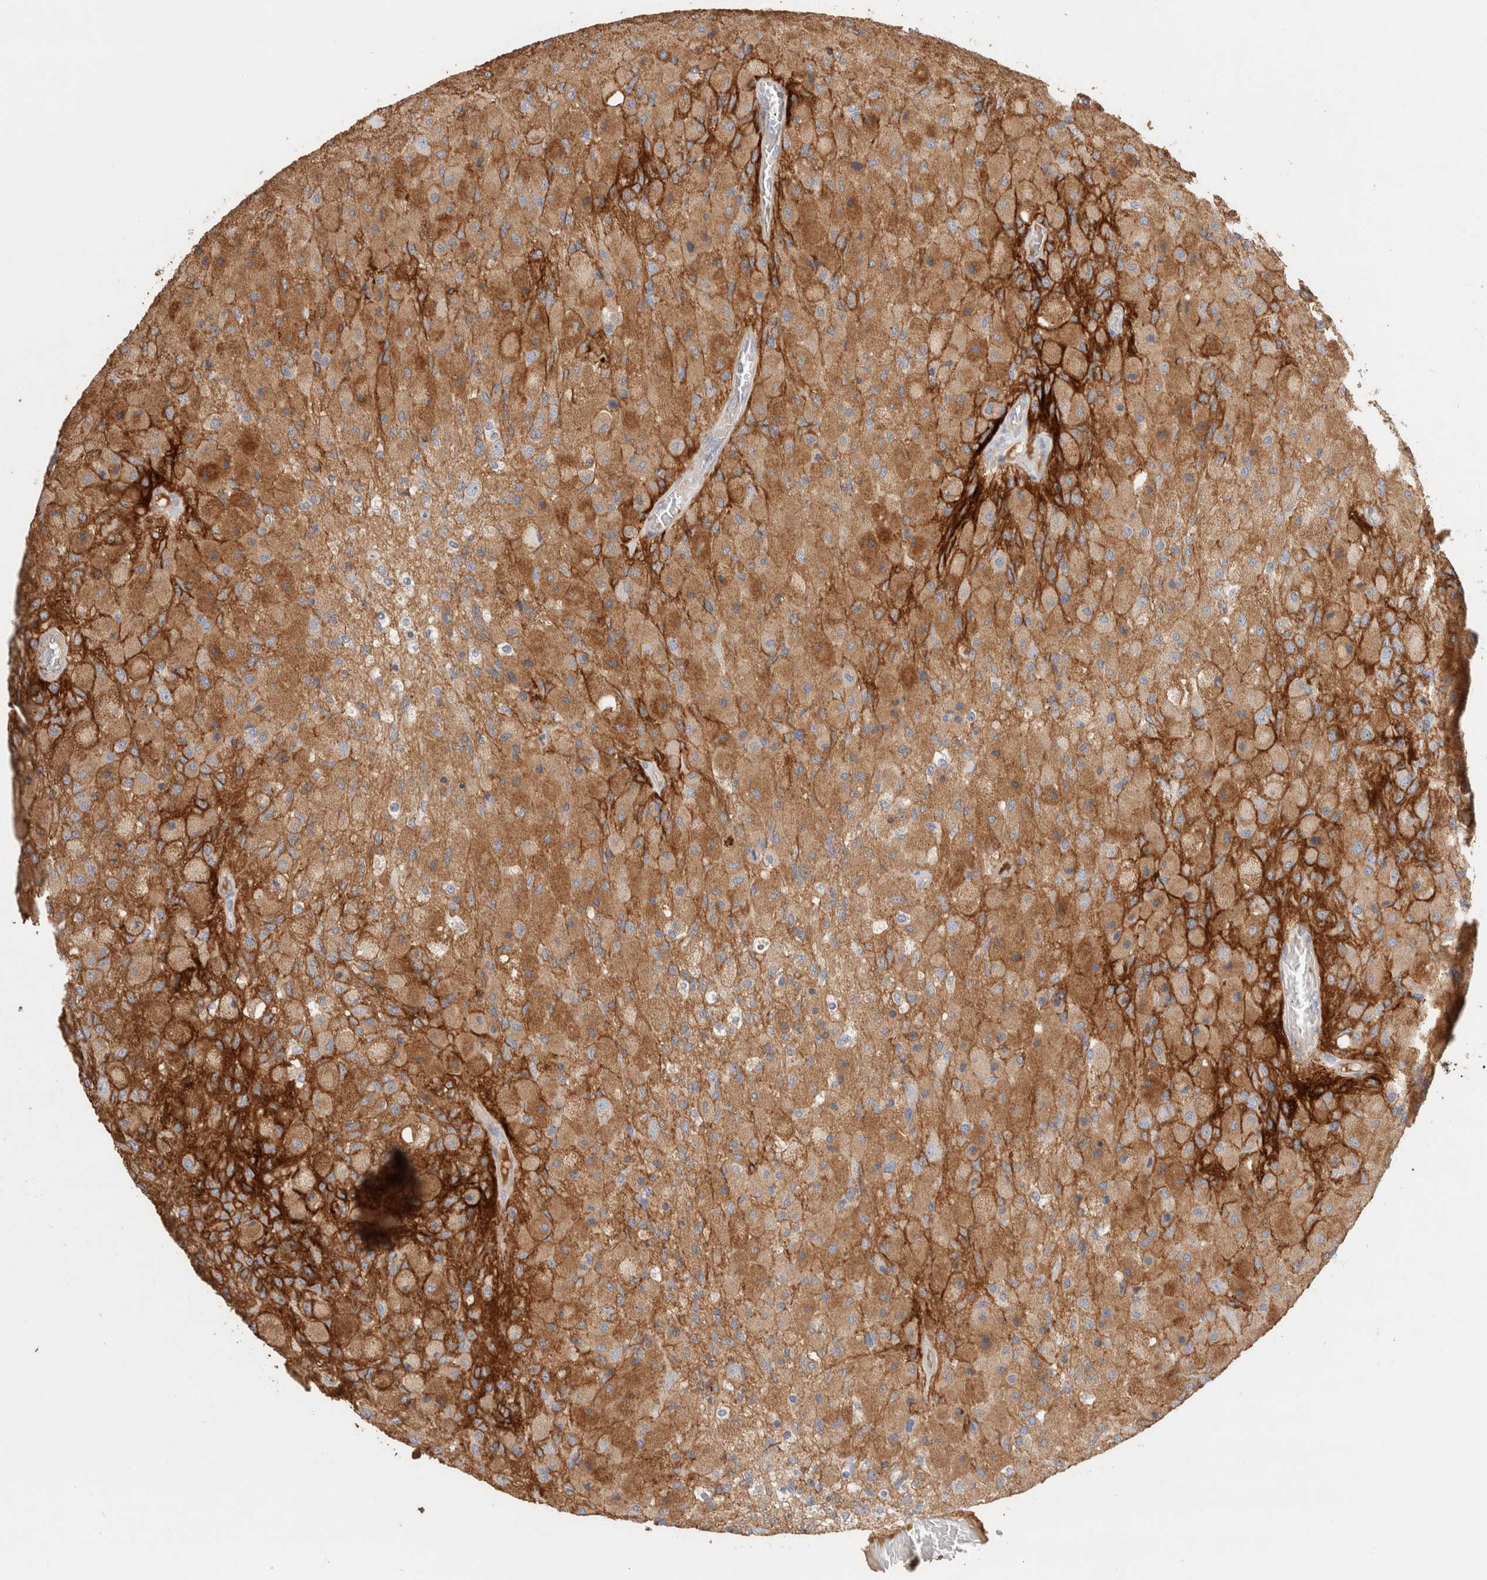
{"staining": {"intensity": "moderate", "quantity": "25%-75%", "location": "cytoplasmic/membranous"}, "tissue": "glioma", "cell_type": "Tumor cells", "image_type": "cancer", "snomed": [{"axis": "morphology", "description": "Normal tissue, NOS"}, {"axis": "morphology", "description": "Glioma, malignant, High grade"}, {"axis": "topography", "description": "Cerebral cortex"}], "caption": "A photomicrograph of glioma stained for a protein demonstrates moderate cytoplasmic/membranous brown staining in tumor cells.", "gene": "PROS1", "patient": {"sex": "male", "age": 77}}